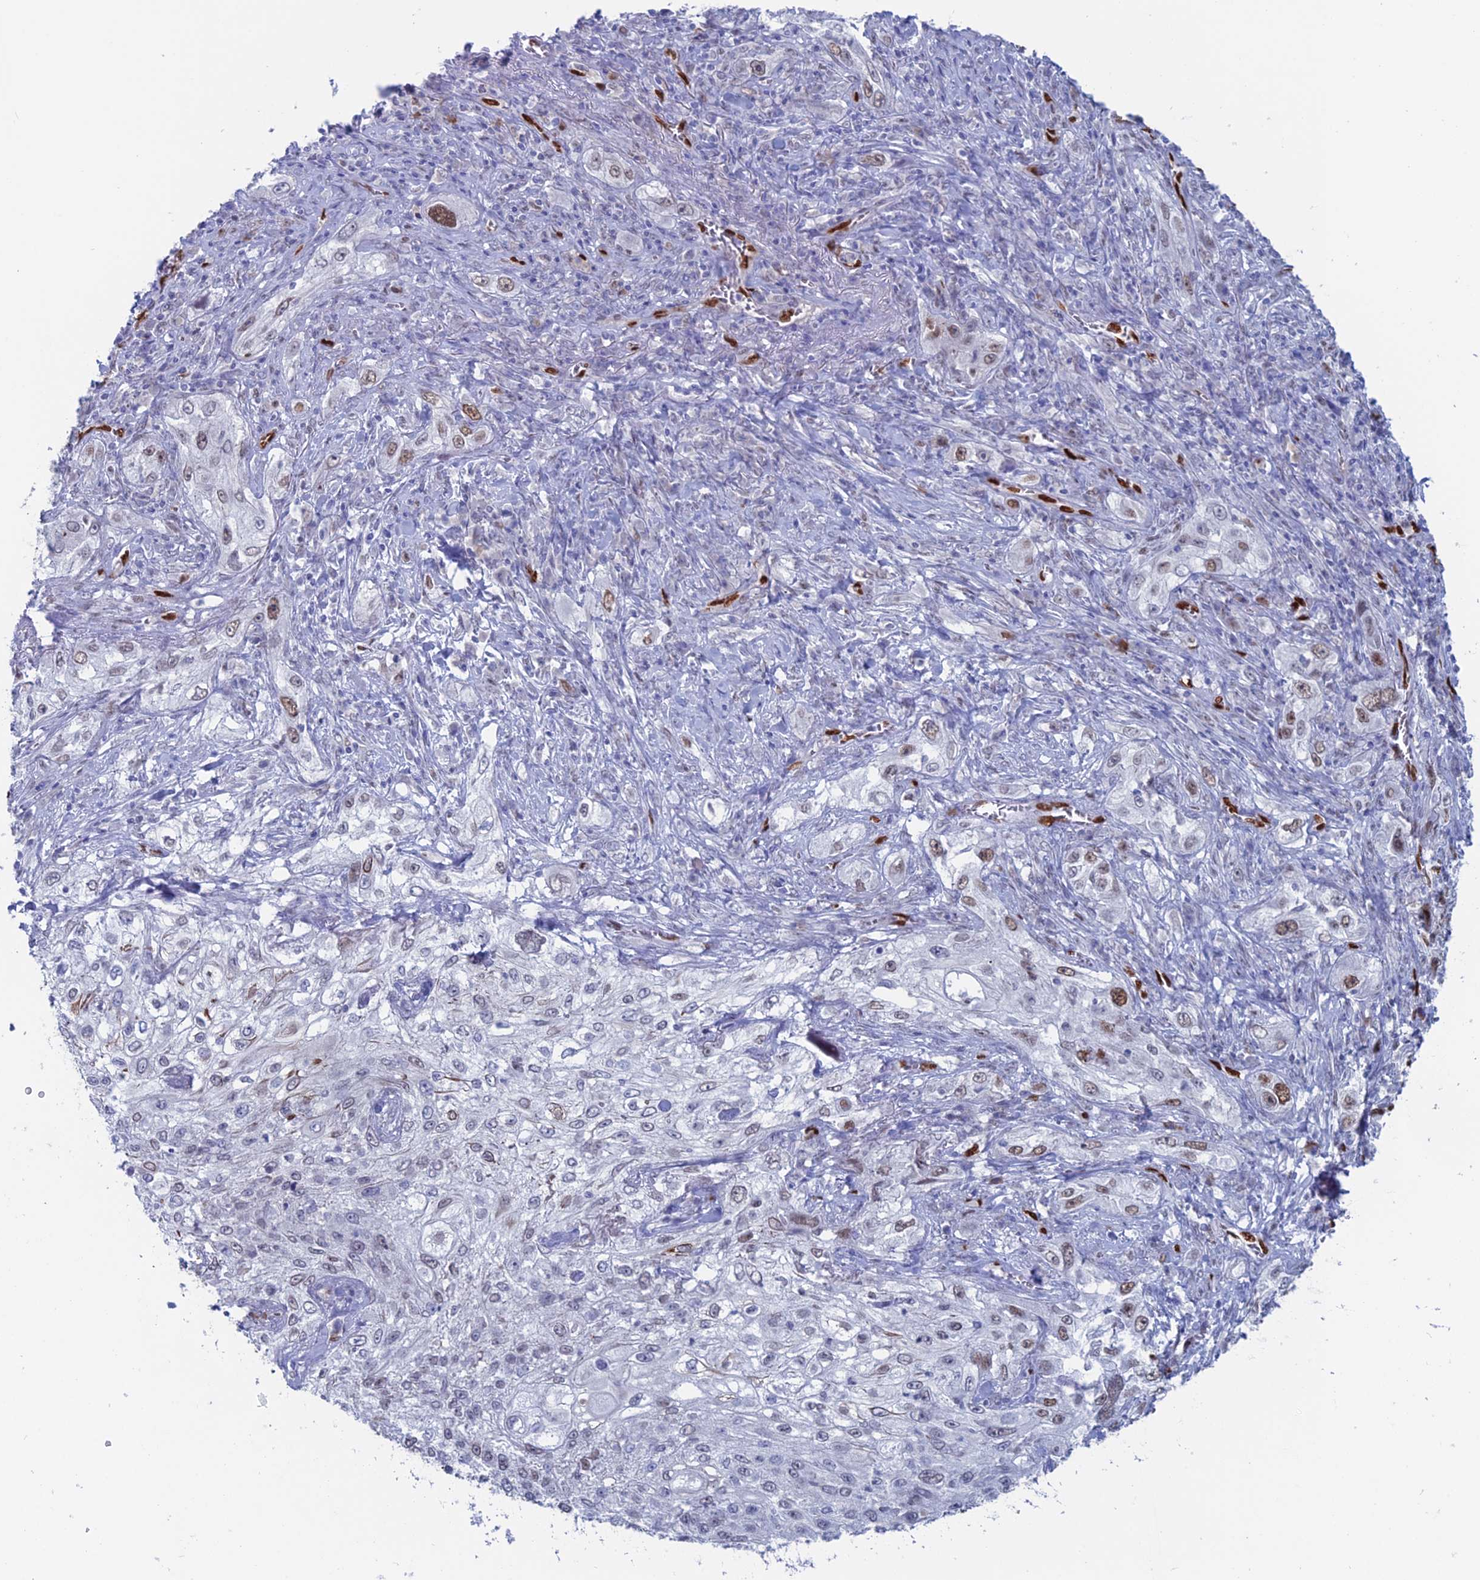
{"staining": {"intensity": "moderate", "quantity": "<25%", "location": "nuclear"}, "tissue": "lung cancer", "cell_type": "Tumor cells", "image_type": "cancer", "snomed": [{"axis": "morphology", "description": "Squamous cell carcinoma, NOS"}, {"axis": "topography", "description": "Lung"}], "caption": "Immunohistochemistry (IHC) photomicrograph of human lung squamous cell carcinoma stained for a protein (brown), which displays low levels of moderate nuclear staining in about <25% of tumor cells.", "gene": "NOL4L", "patient": {"sex": "female", "age": 69}}